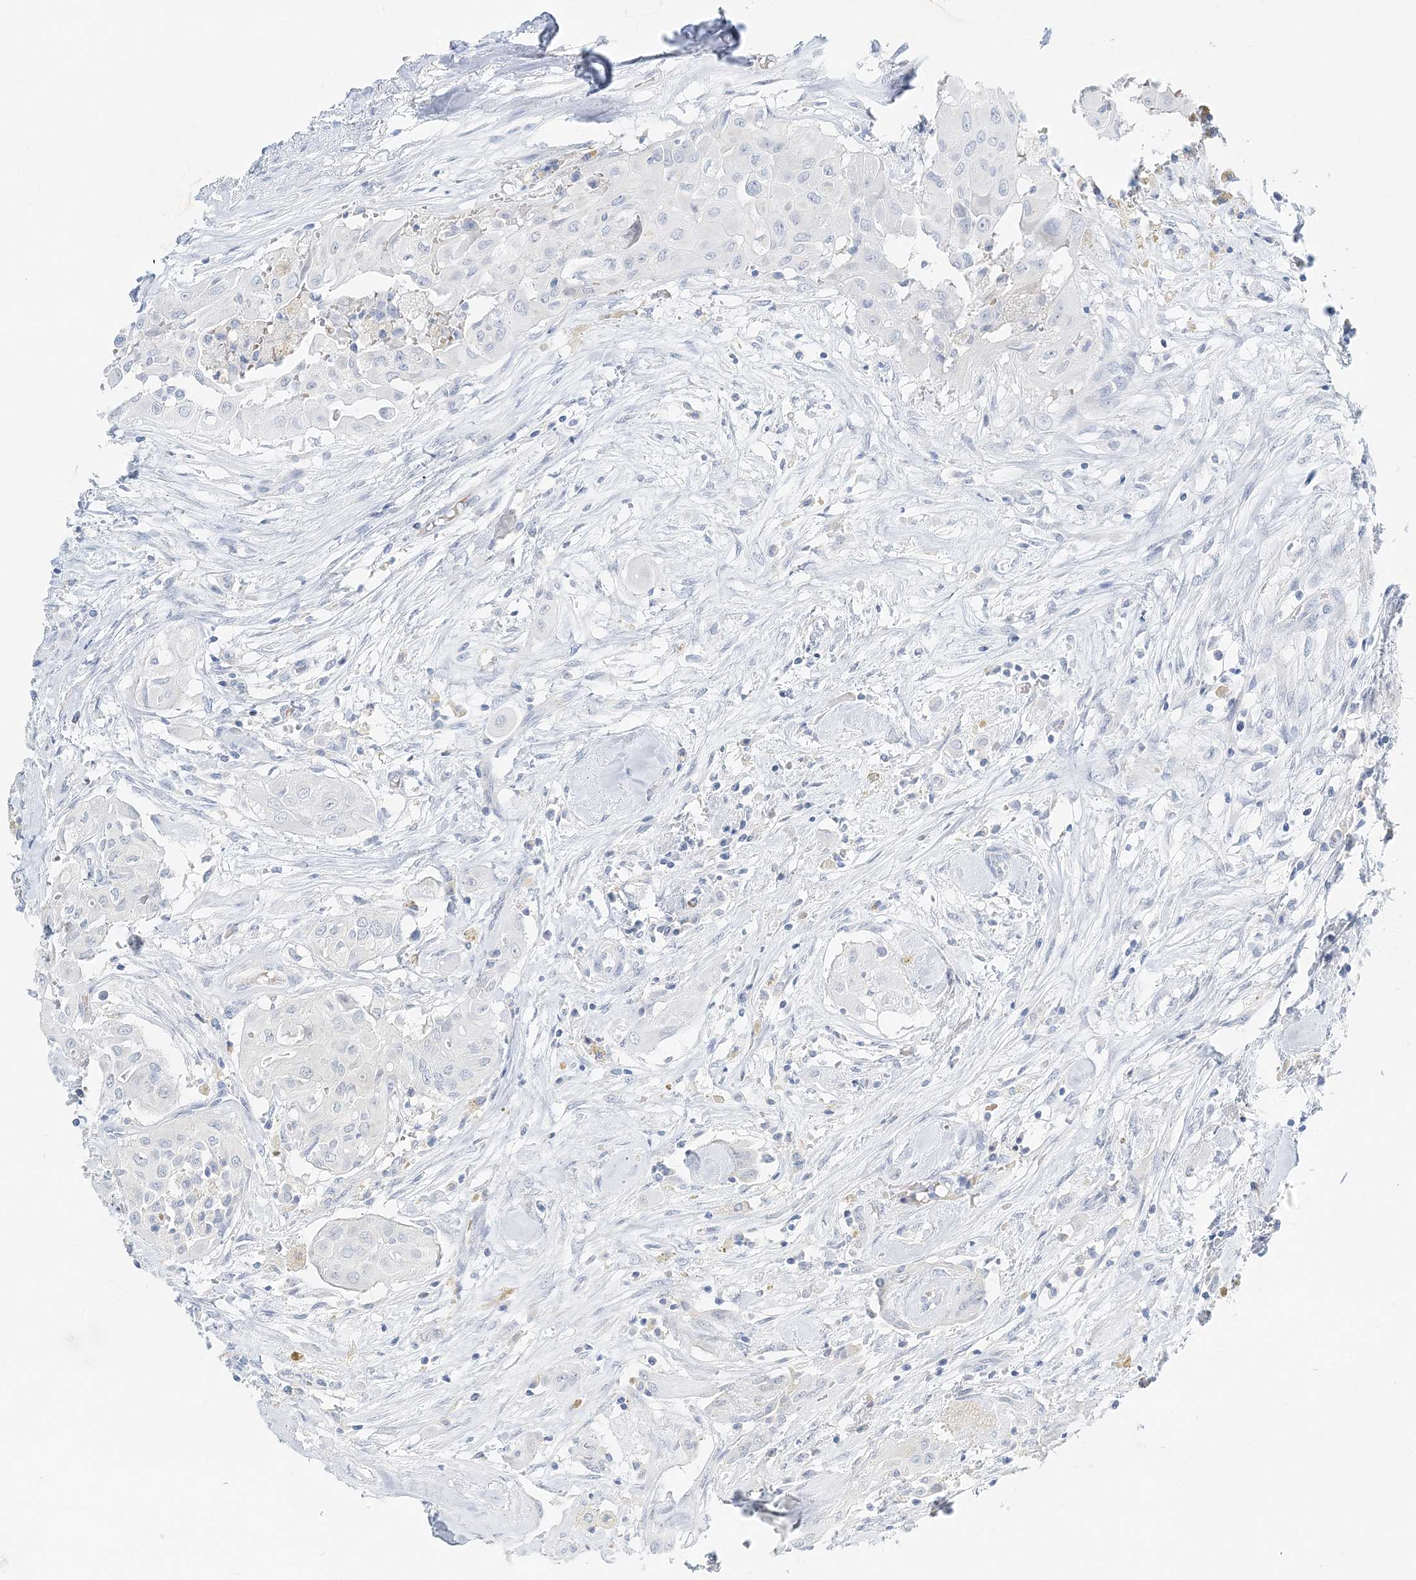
{"staining": {"intensity": "negative", "quantity": "none", "location": "none"}, "tissue": "thyroid cancer", "cell_type": "Tumor cells", "image_type": "cancer", "snomed": [{"axis": "morphology", "description": "Papillary adenocarcinoma, NOS"}, {"axis": "topography", "description": "Thyroid gland"}], "caption": "Tumor cells are negative for brown protein staining in papillary adenocarcinoma (thyroid).", "gene": "VILL", "patient": {"sex": "female", "age": 59}}